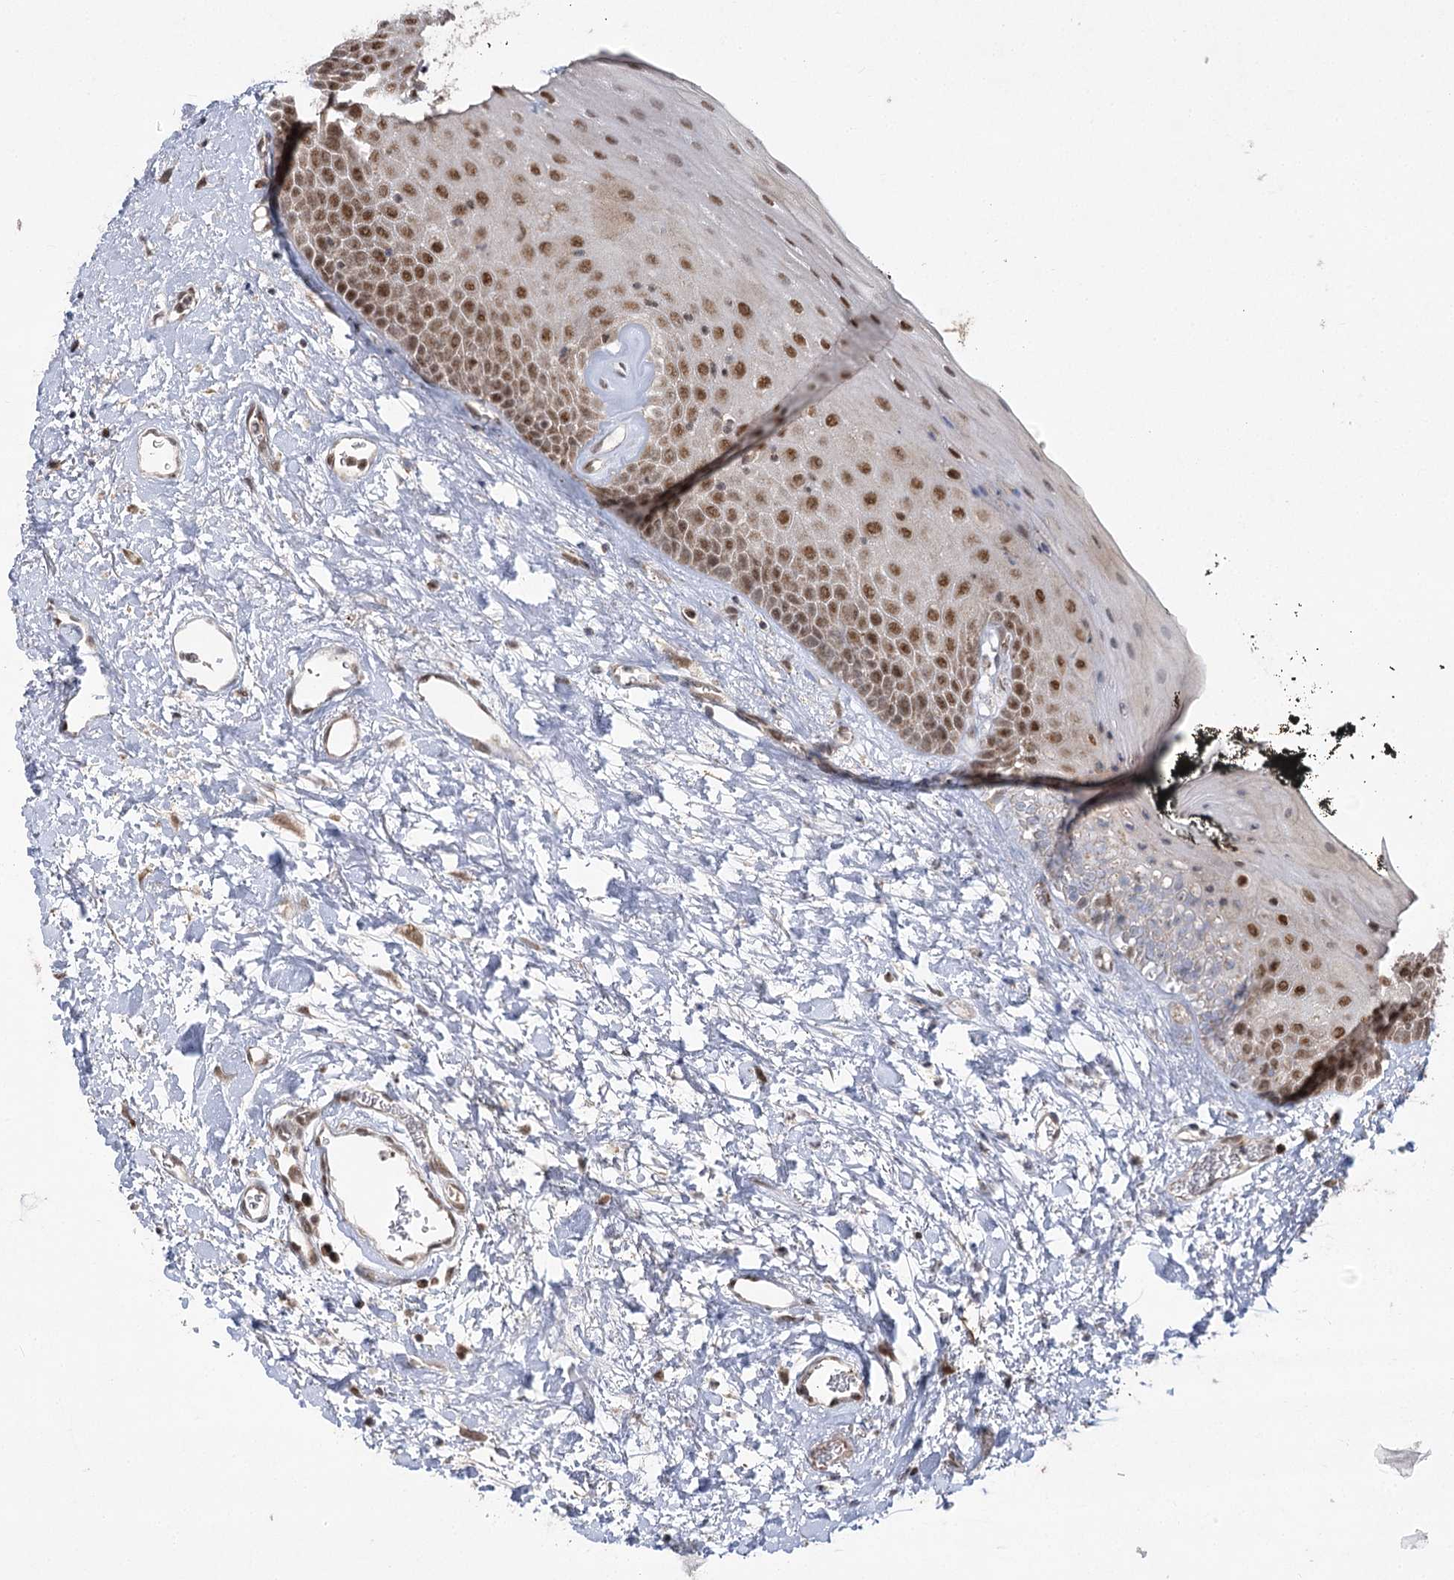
{"staining": {"intensity": "strong", "quantity": ">75%", "location": "nuclear"}, "tissue": "oral mucosa", "cell_type": "Squamous epithelial cells", "image_type": "normal", "snomed": [{"axis": "morphology", "description": "Normal tissue, NOS"}, {"axis": "topography", "description": "Oral tissue"}], "caption": "IHC image of unremarkable human oral mucosa stained for a protein (brown), which displays high levels of strong nuclear expression in approximately >75% of squamous epithelial cells.", "gene": "SLC4A1AP", "patient": {"sex": "male", "age": 74}}